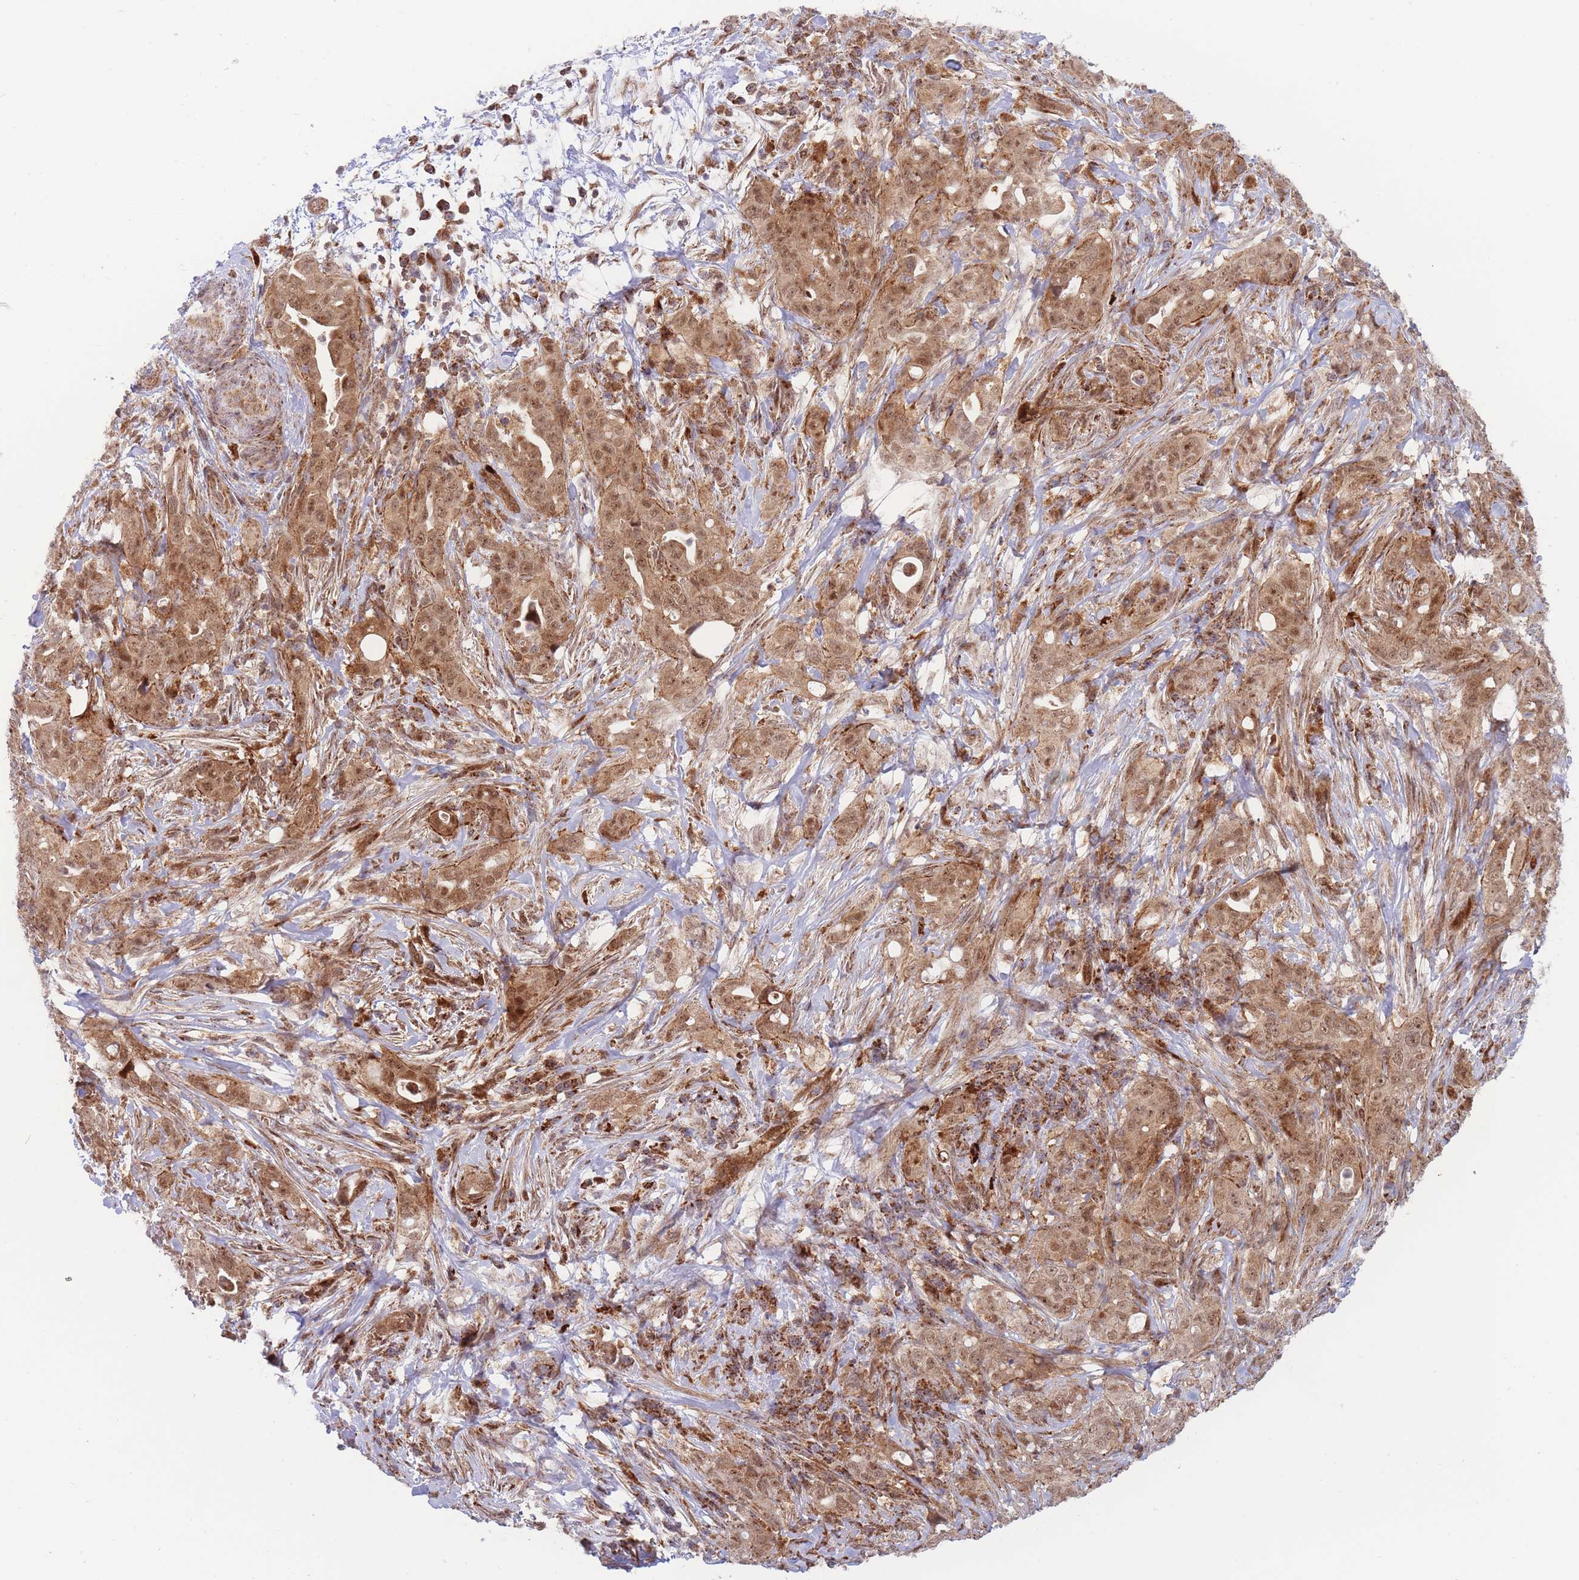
{"staining": {"intensity": "moderate", "quantity": ">75%", "location": "nuclear"}, "tissue": "pancreatic cancer", "cell_type": "Tumor cells", "image_type": "cancer", "snomed": [{"axis": "morphology", "description": "Normal tissue, NOS"}, {"axis": "morphology", "description": "Adenocarcinoma, NOS"}, {"axis": "topography", "description": "Lymph node"}, {"axis": "topography", "description": "Pancreas"}], "caption": "Immunohistochemical staining of pancreatic cancer demonstrates moderate nuclear protein expression in about >75% of tumor cells.", "gene": "BOD1L1", "patient": {"sex": "female", "age": 67}}